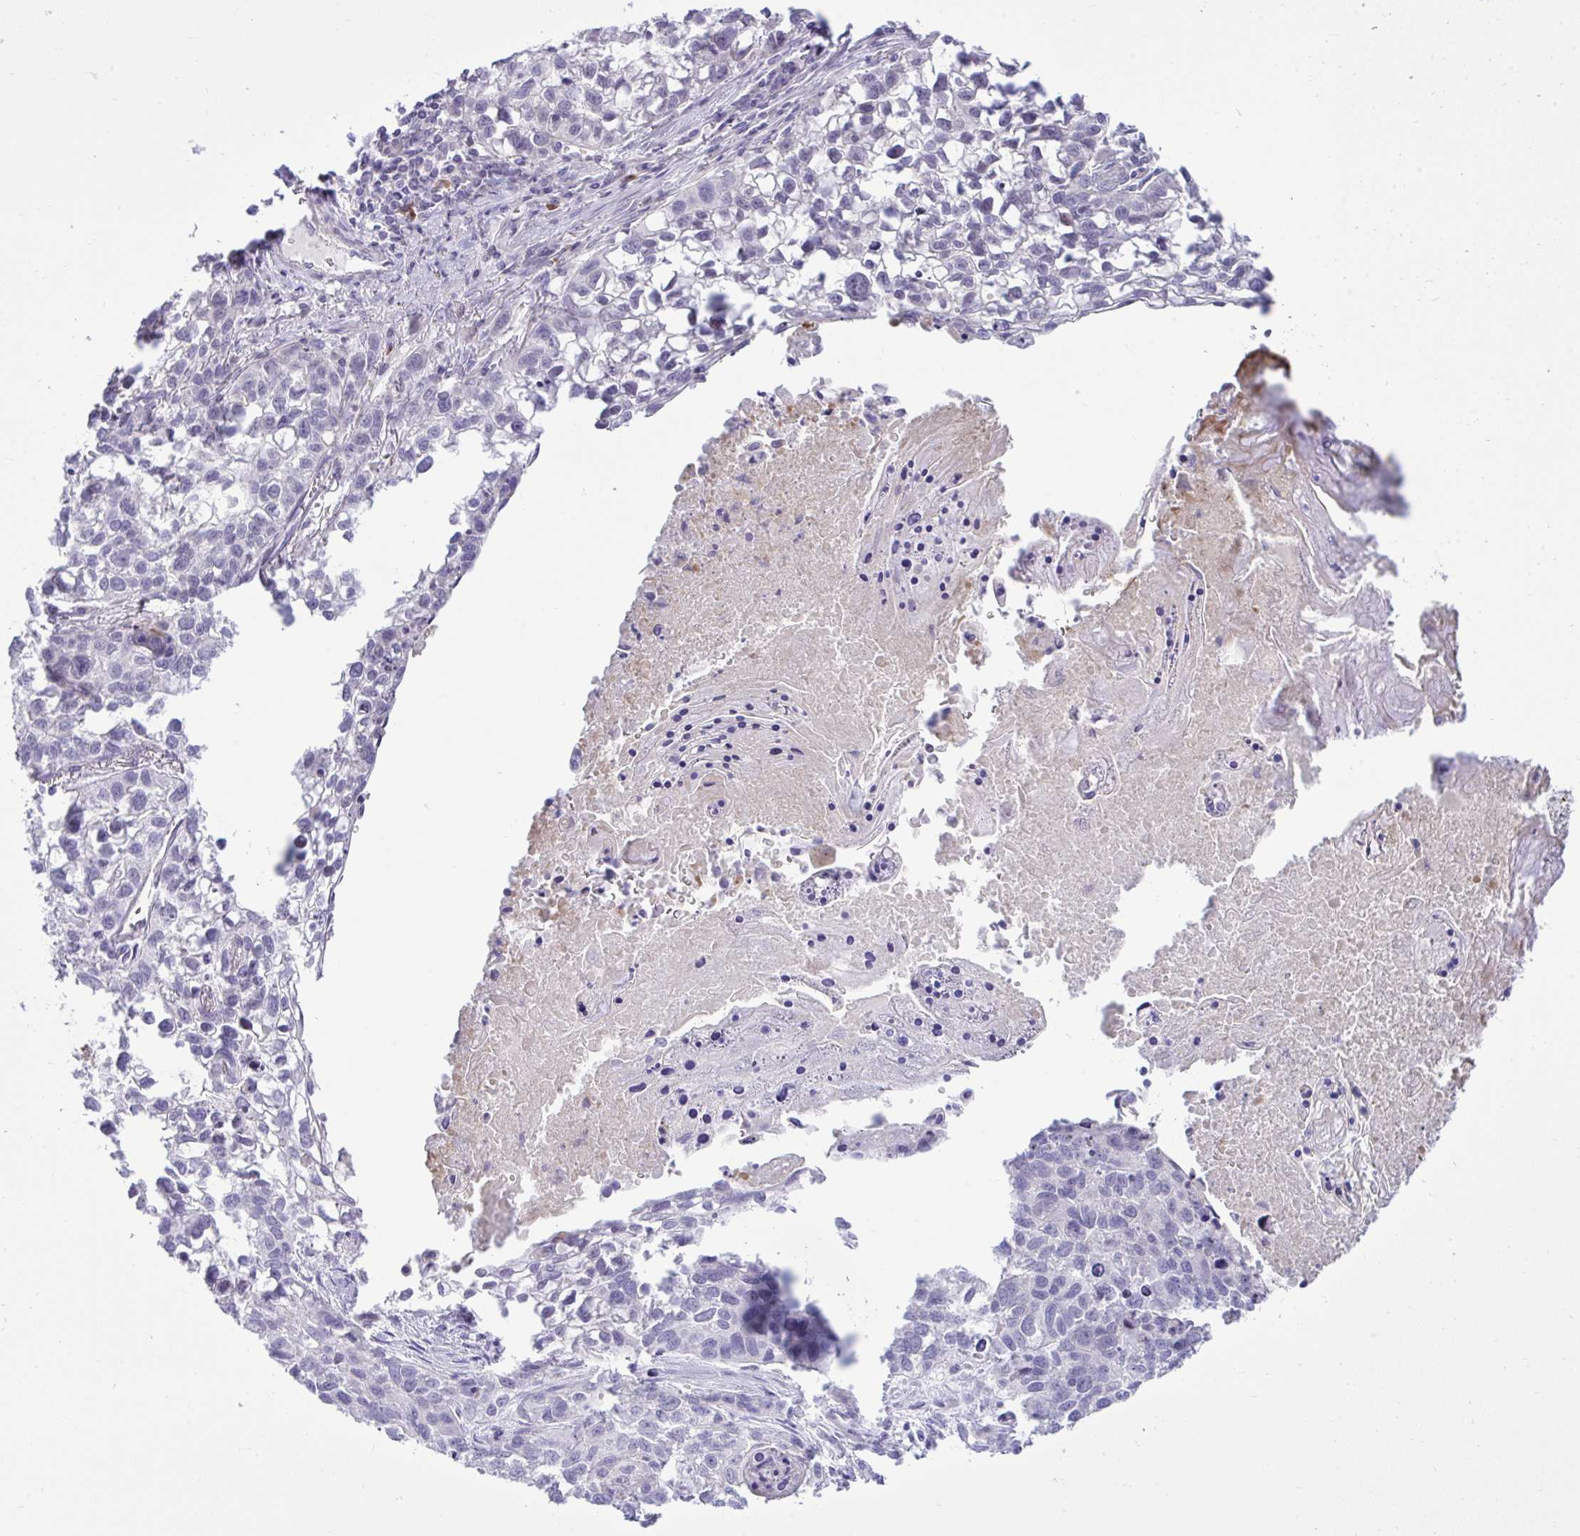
{"staining": {"intensity": "negative", "quantity": "none", "location": "none"}, "tissue": "lung cancer", "cell_type": "Tumor cells", "image_type": "cancer", "snomed": [{"axis": "morphology", "description": "Squamous cell carcinoma, NOS"}, {"axis": "topography", "description": "Lung"}], "caption": "High power microscopy micrograph of an immunohistochemistry image of lung cancer (squamous cell carcinoma), revealing no significant staining in tumor cells.", "gene": "SPAG1", "patient": {"sex": "male", "age": 74}}